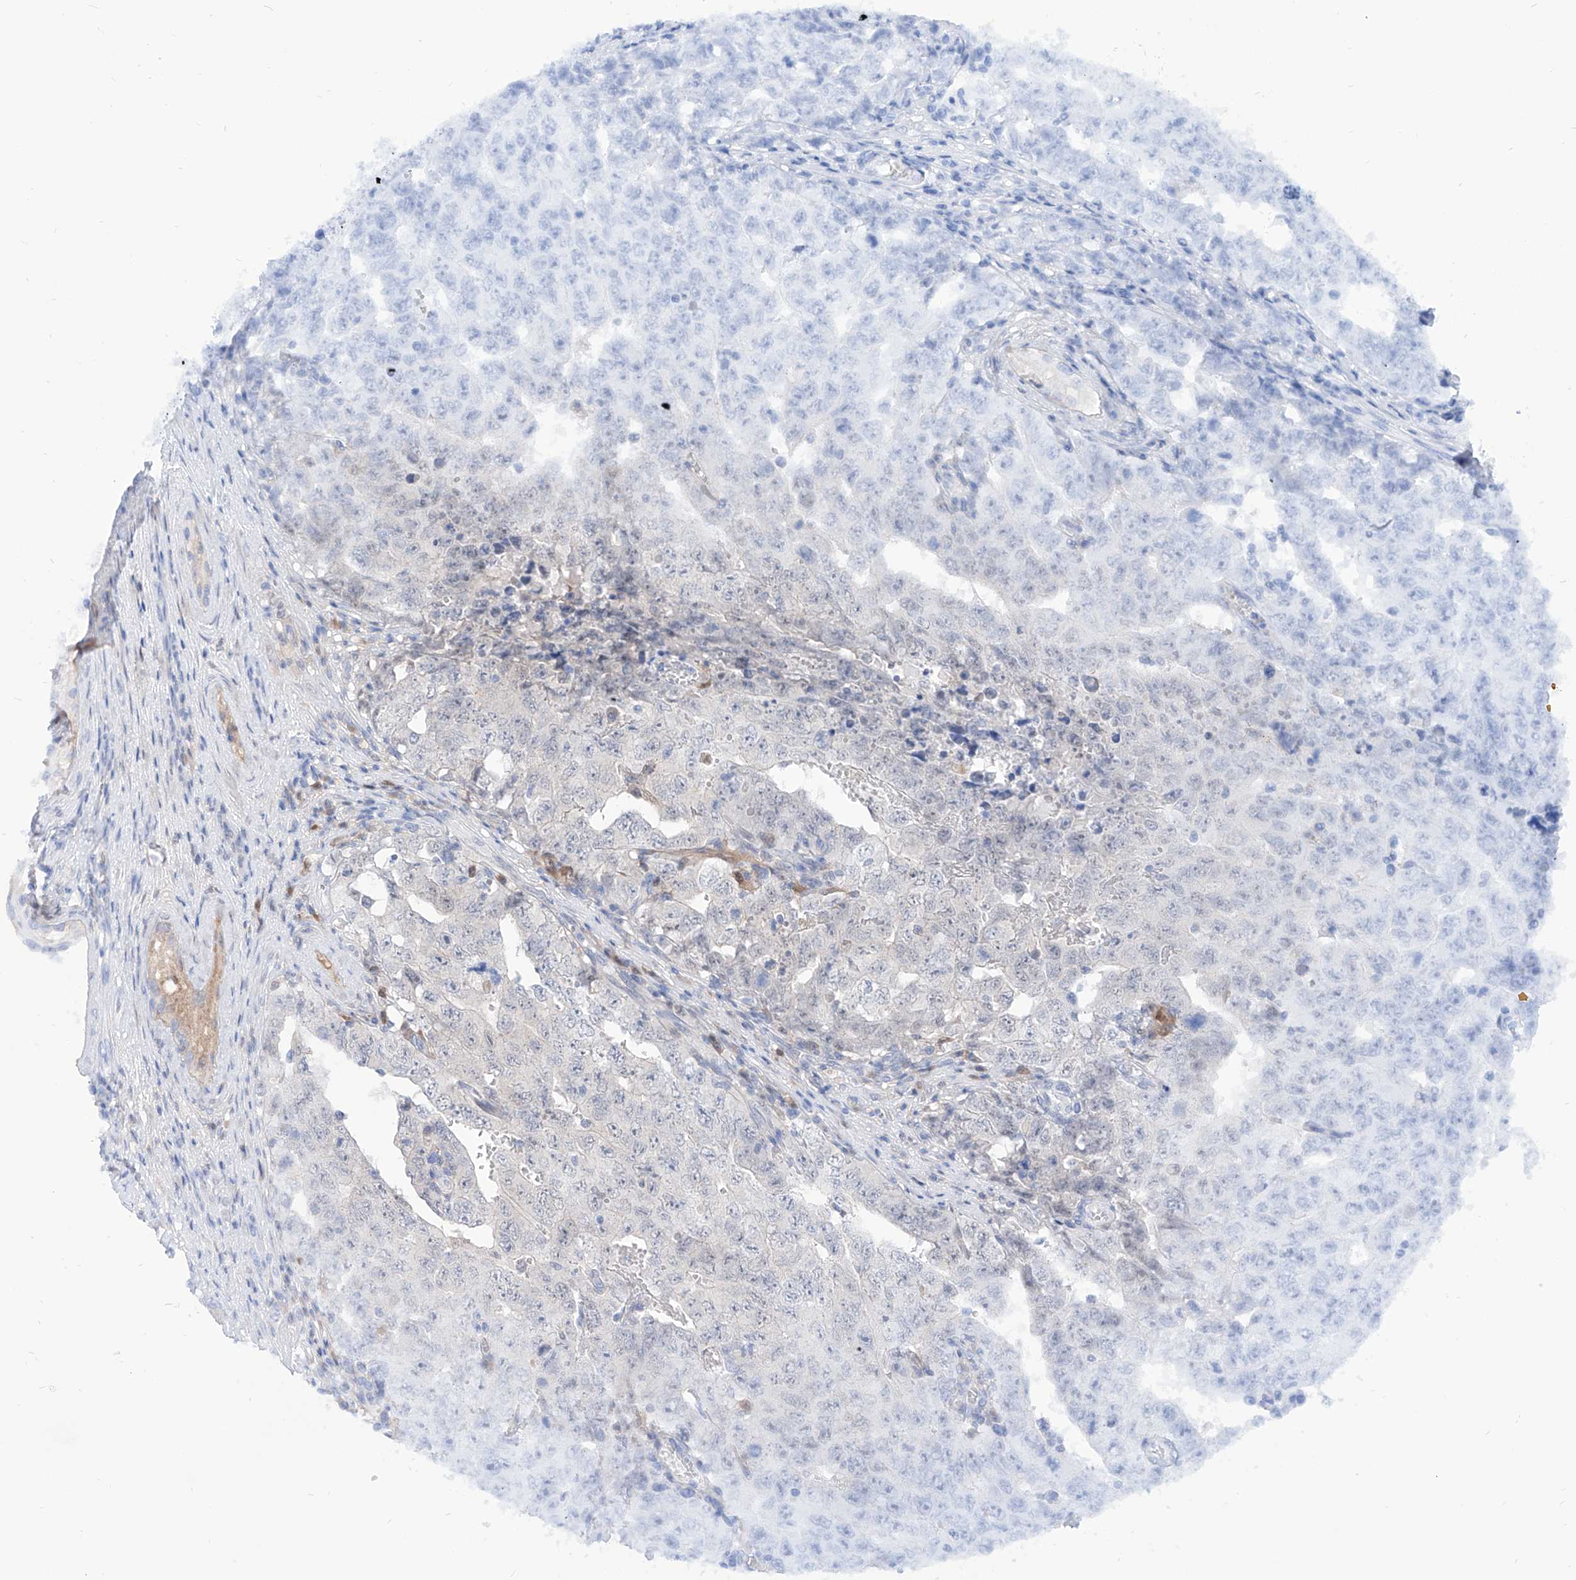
{"staining": {"intensity": "negative", "quantity": "none", "location": "none"}, "tissue": "testis cancer", "cell_type": "Tumor cells", "image_type": "cancer", "snomed": [{"axis": "morphology", "description": "Carcinoma, Embryonal, NOS"}, {"axis": "topography", "description": "Testis"}], "caption": "Immunohistochemical staining of human testis cancer (embryonal carcinoma) reveals no significant positivity in tumor cells.", "gene": "PDXK", "patient": {"sex": "male", "age": 26}}